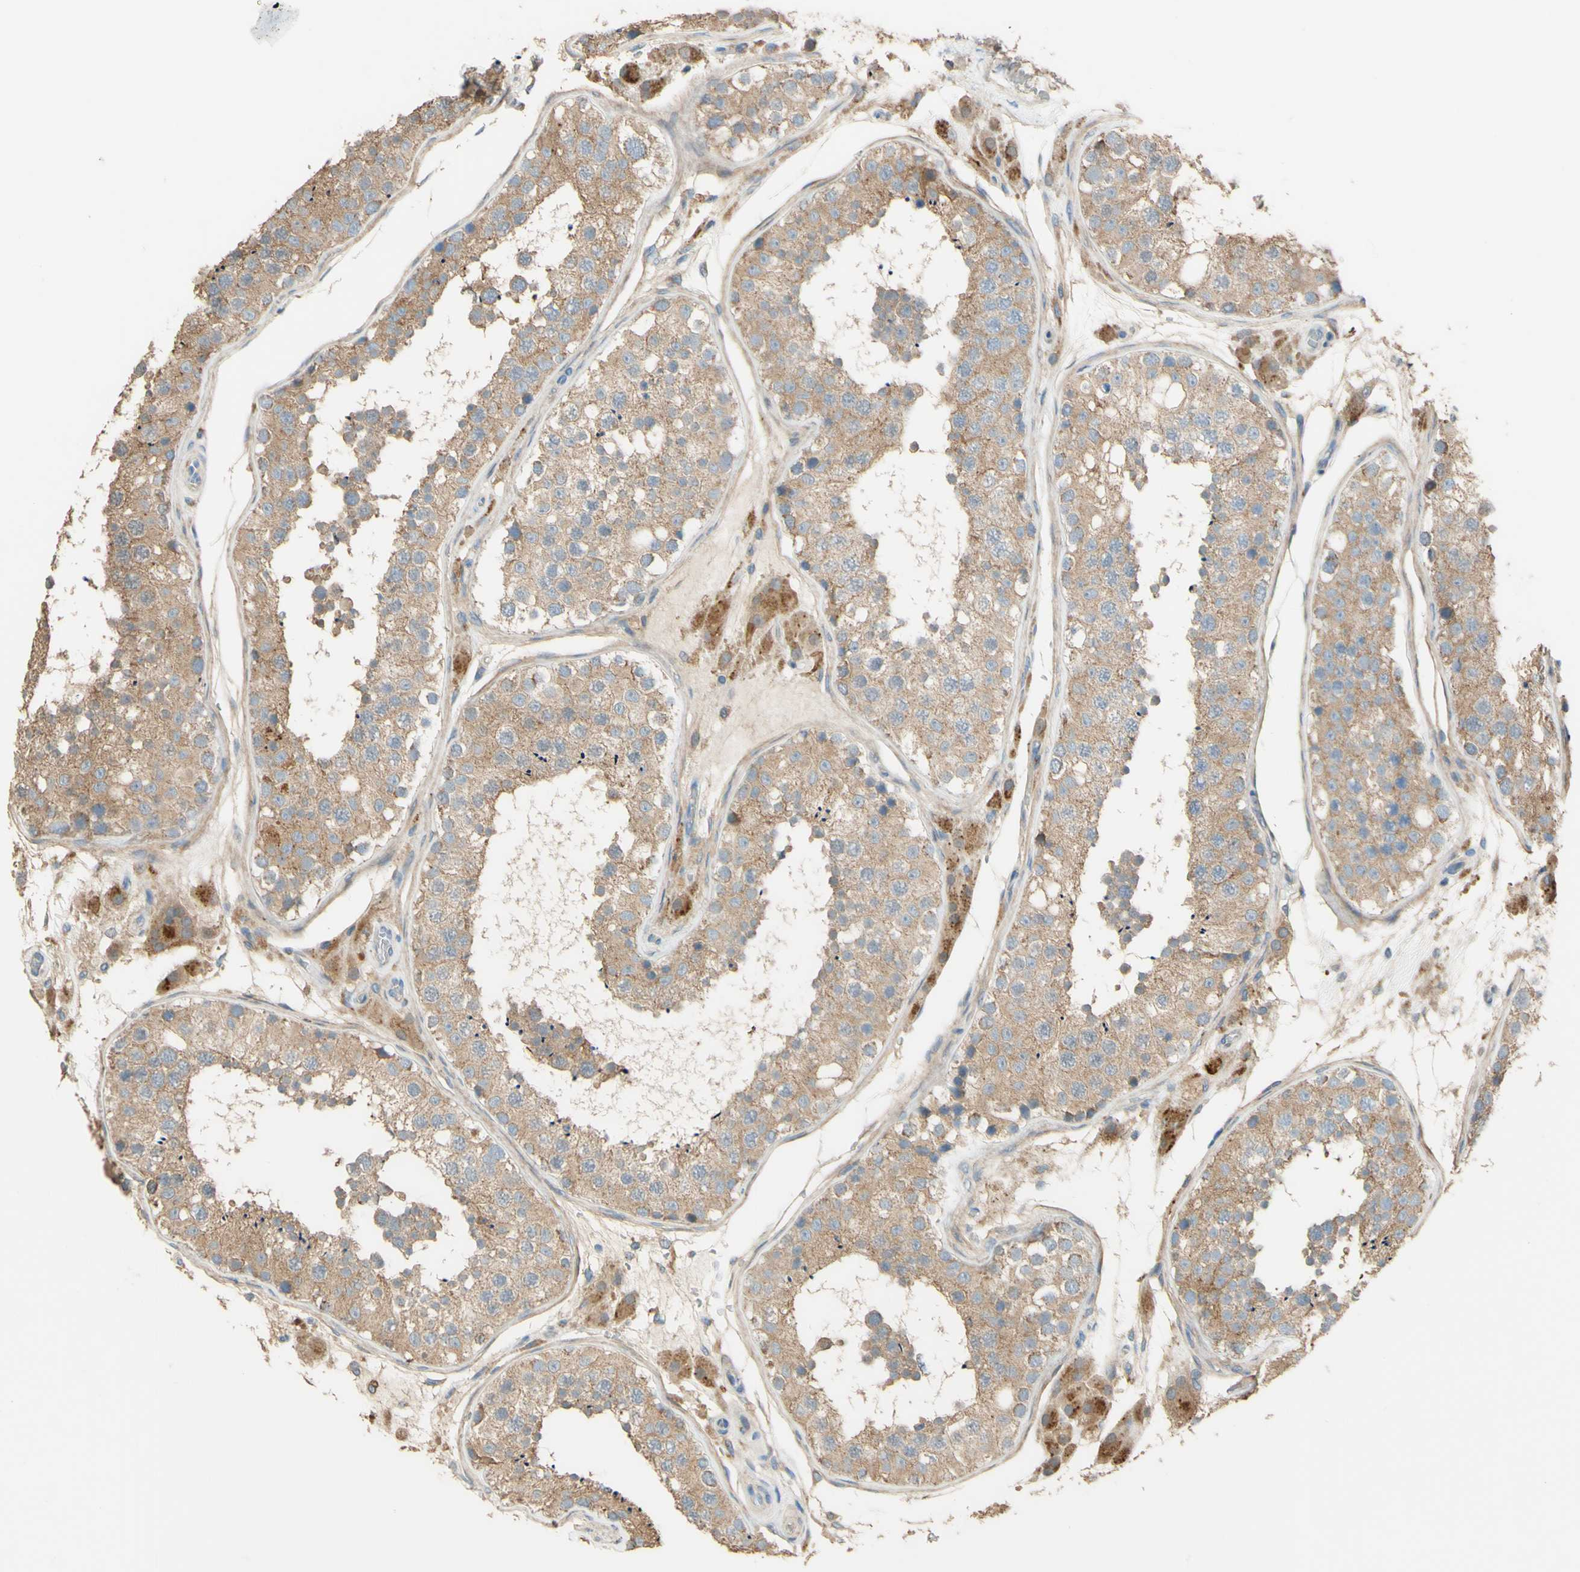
{"staining": {"intensity": "moderate", "quantity": ">75%", "location": "cytoplasmic/membranous"}, "tissue": "testis", "cell_type": "Cells in seminiferous ducts", "image_type": "normal", "snomed": [{"axis": "morphology", "description": "Normal tissue, NOS"}, {"axis": "topography", "description": "Testis"}], "caption": "Brown immunohistochemical staining in normal human testis displays moderate cytoplasmic/membranous staining in about >75% of cells in seminiferous ducts. (brown staining indicates protein expression, while blue staining denotes nuclei).", "gene": "DKK3", "patient": {"sex": "male", "age": 26}}